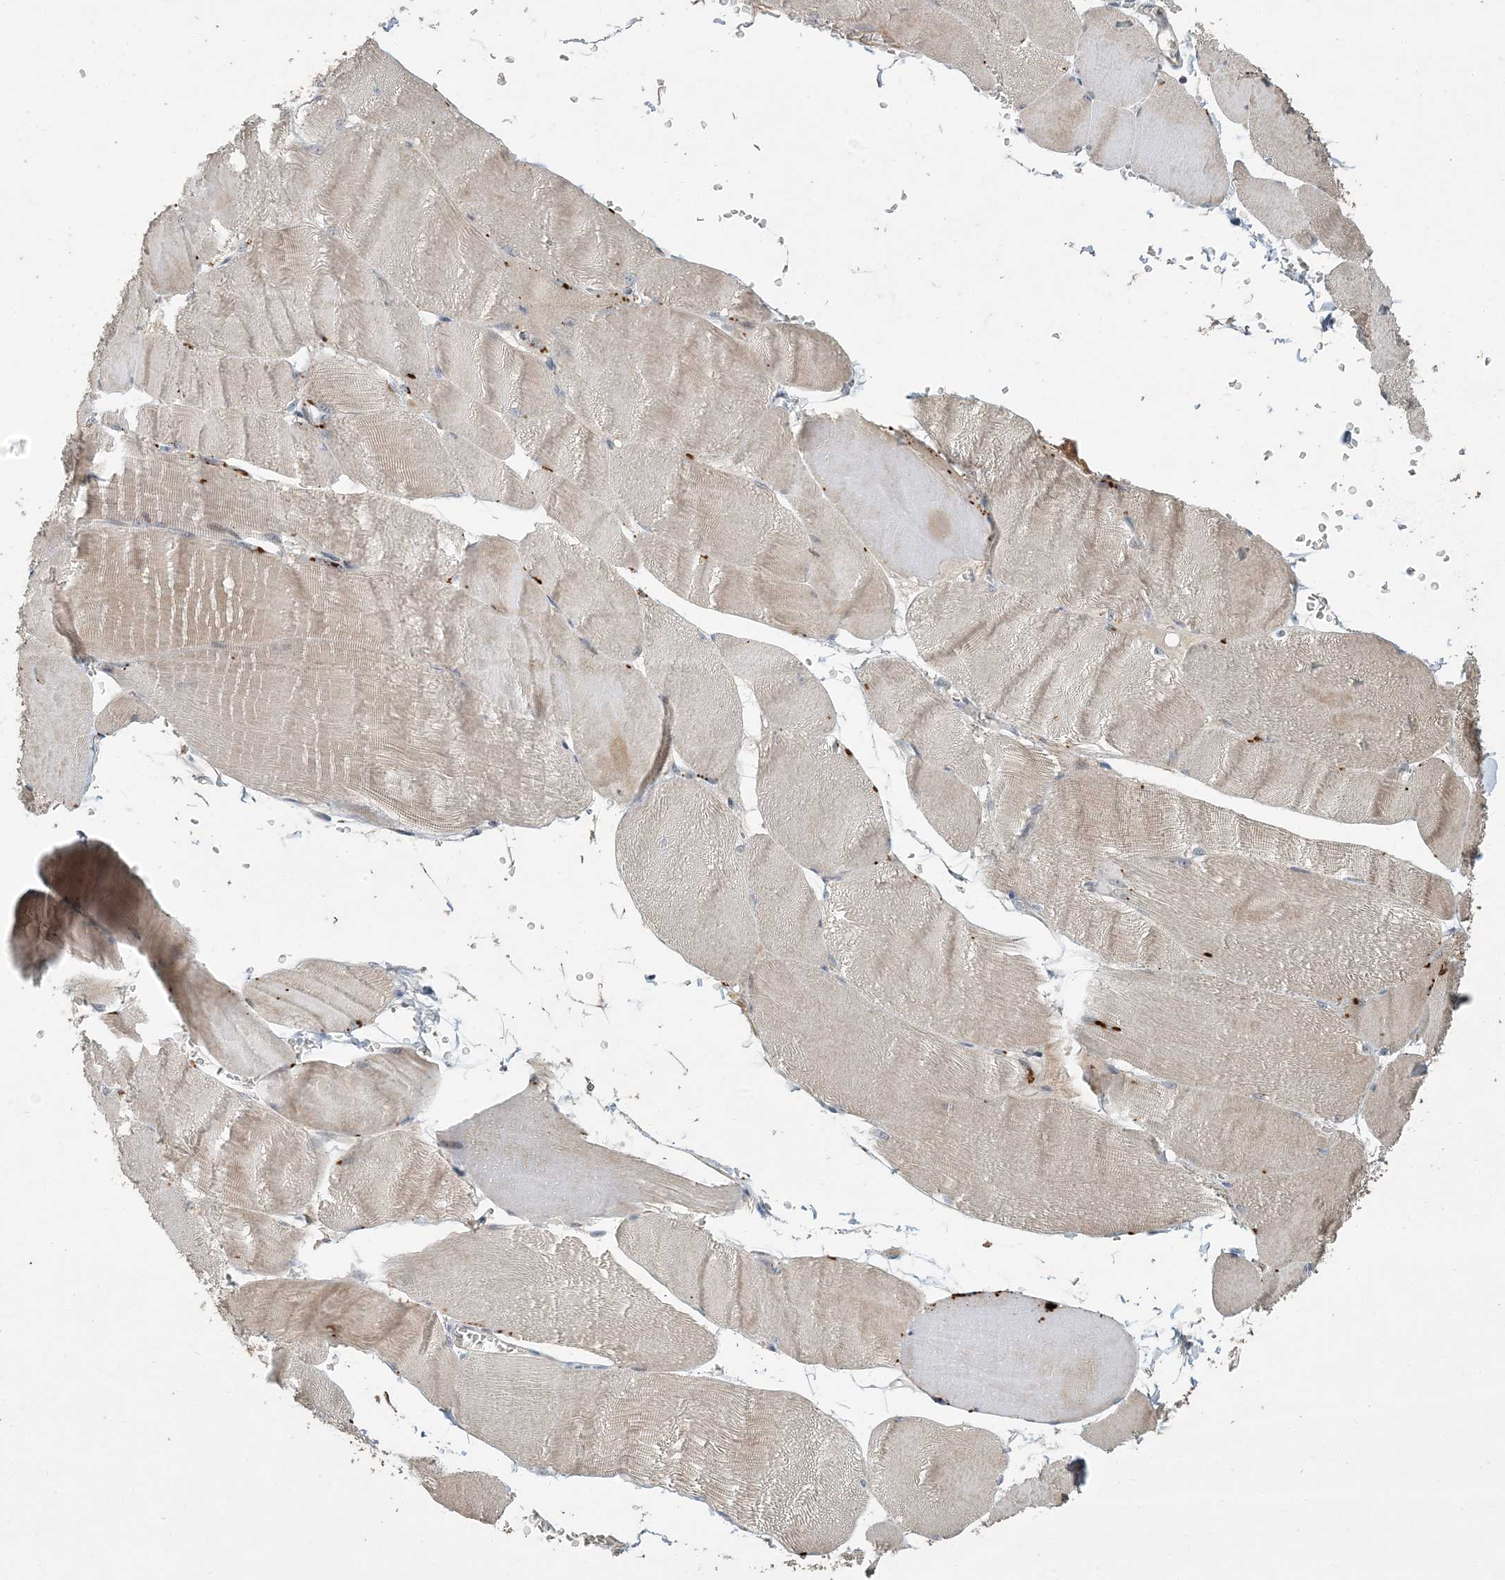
{"staining": {"intensity": "moderate", "quantity": "<25%", "location": "cytoplasmic/membranous"}, "tissue": "skeletal muscle", "cell_type": "Myocytes", "image_type": "normal", "snomed": [{"axis": "morphology", "description": "Normal tissue, NOS"}, {"axis": "morphology", "description": "Basal cell carcinoma"}, {"axis": "topography", "description": "Skeletal muscle"}], "caption": "IHC of normal skeletal muscle demonstrates low levels of moderate cytoplasmic/membranous staining in approximately <25% of myocytes. (Stains: DAB in brown, nuclei in blue, Microscopy: brightfield microscopy at high magnification).", "gene": "LTN1", "patient": {"sex": "female", "age": 64}}